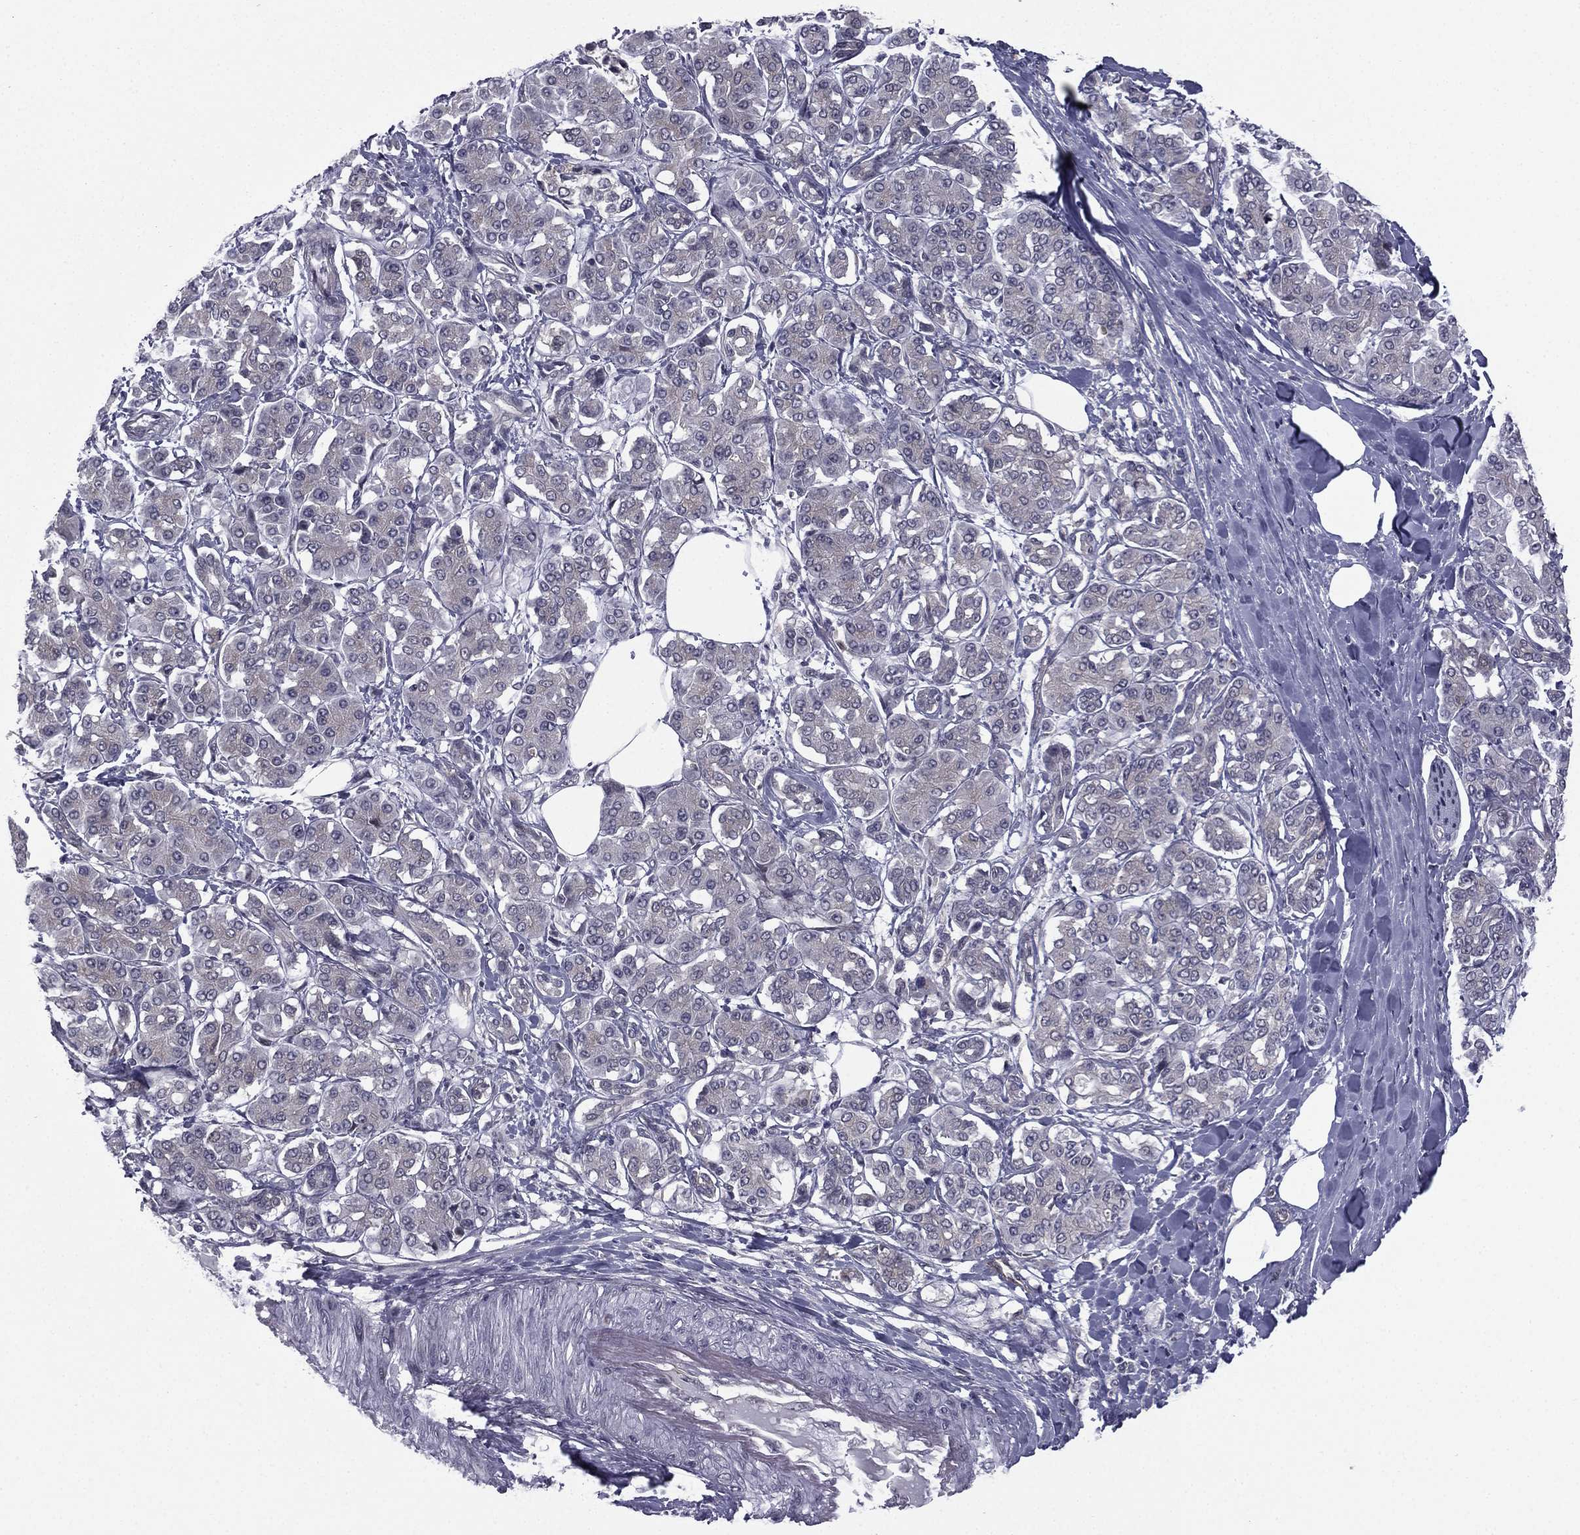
{"staining": {"intensity": "negative", "quantity": "none", "location": "none"}, "tissue": "pancreatic cancer", "cell_type": "Tumor cells", "image_type": "cancer", "snomed": [{"axis": "morphology", "description": "Adenocarcinoma, NOS"}, {"axis": "topography", "description": "Pancreas"}], "caption": "Pancreatic cancer stained for a protein using immunohistochemistry (IHC) demonstrates no staining tumor cells.", "gene": "ACTRT2", "patient": {"sex": "female", "age": 56}}